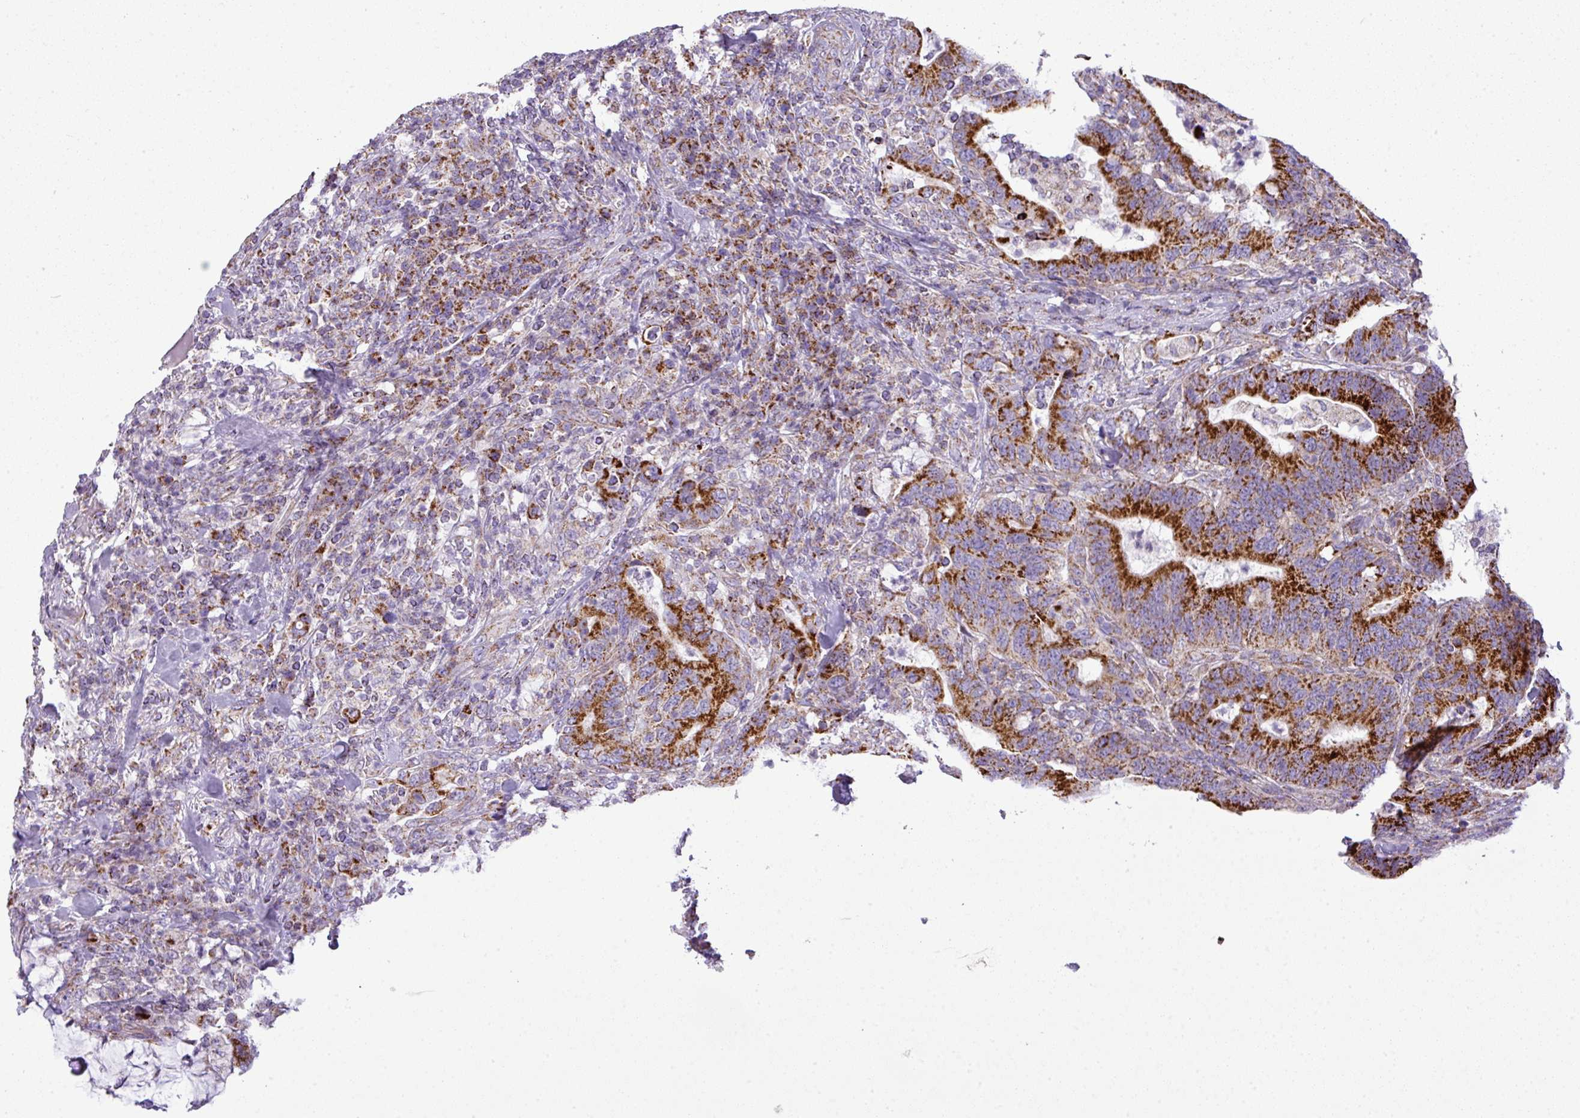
{"staining": {"intensity": "strong", "quantity": ">75%", "location": "cytoplasmic/membranous"}, "tissue": "colorectal cancer", "cell_type": "Tumor cells", "image_type": "cancer", "snomed": [{"axis": "morphology", "description": "Adenocarcinoma, NOS"}, {"axis": "topography", "description": "Colon"}], "caption": "DAB (3,3'-diaminobenzidine) immunohistochemical staining of human colorectal cancer demonstrates strong cytoplasmic/membranous protein expression in approximately >75% of tumor cells.", "gene": "ZNF81", "patient": {"sex": "female", "age": 66}}